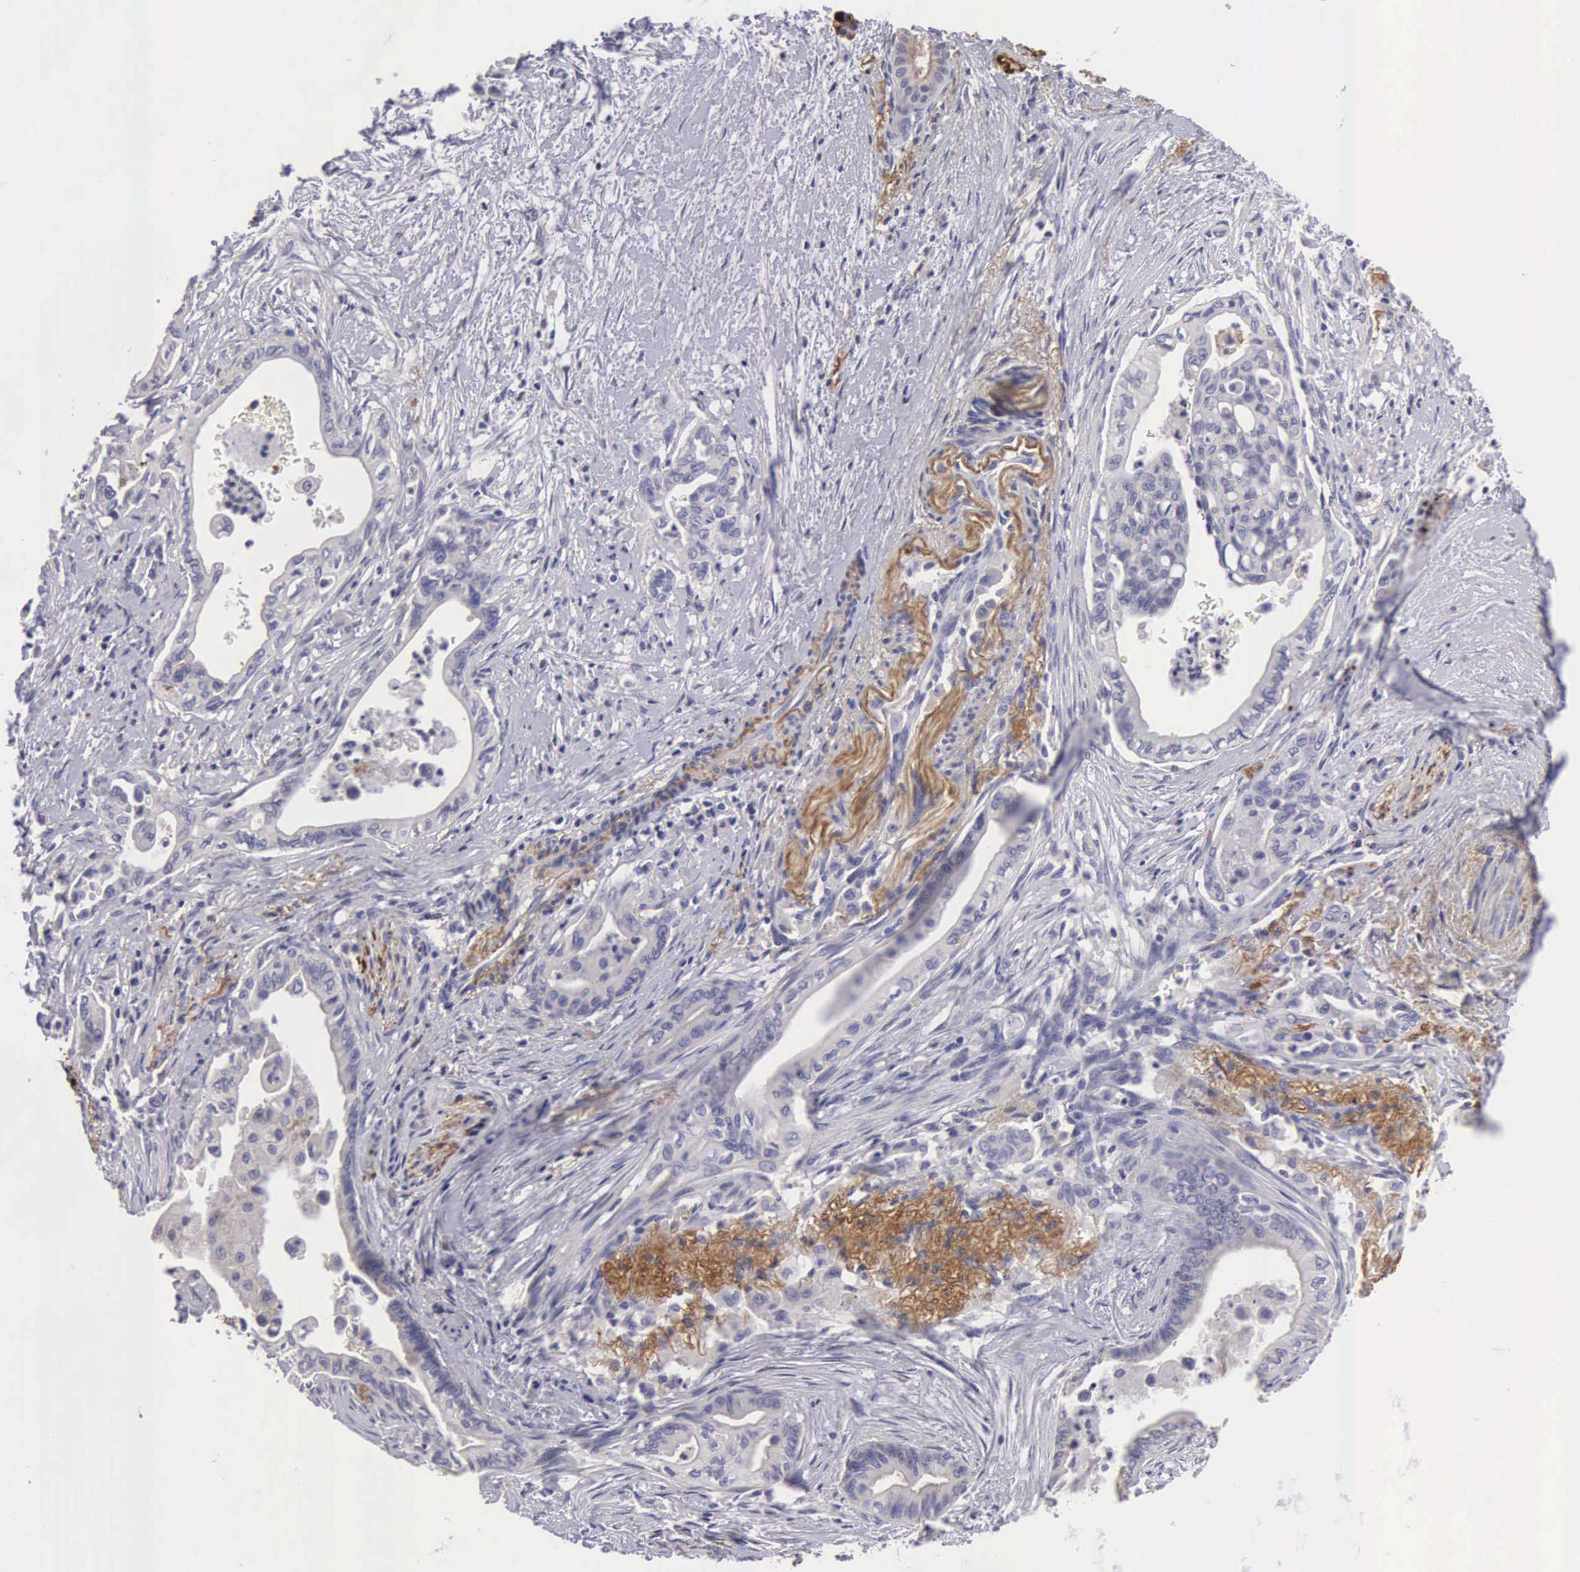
{"staining": {"intensity": "negative", "quantity": "none", "location": "none"}, "tissue": "pancreatic cancer", "cell_type": "Tumor cells", "image_type": "cancer", "snomed": [{"axis": "morphology", "description": "Adenocarcinoma, NOS"}, {"axis": "topography", "description": "Pancreas"}], "caption": "Pancreatic cancer was stained to show a protein in brown. There is no significant positivity in tumor cells.", "gene": "CLU", "patient": {"sex": "female", "age": 66}}